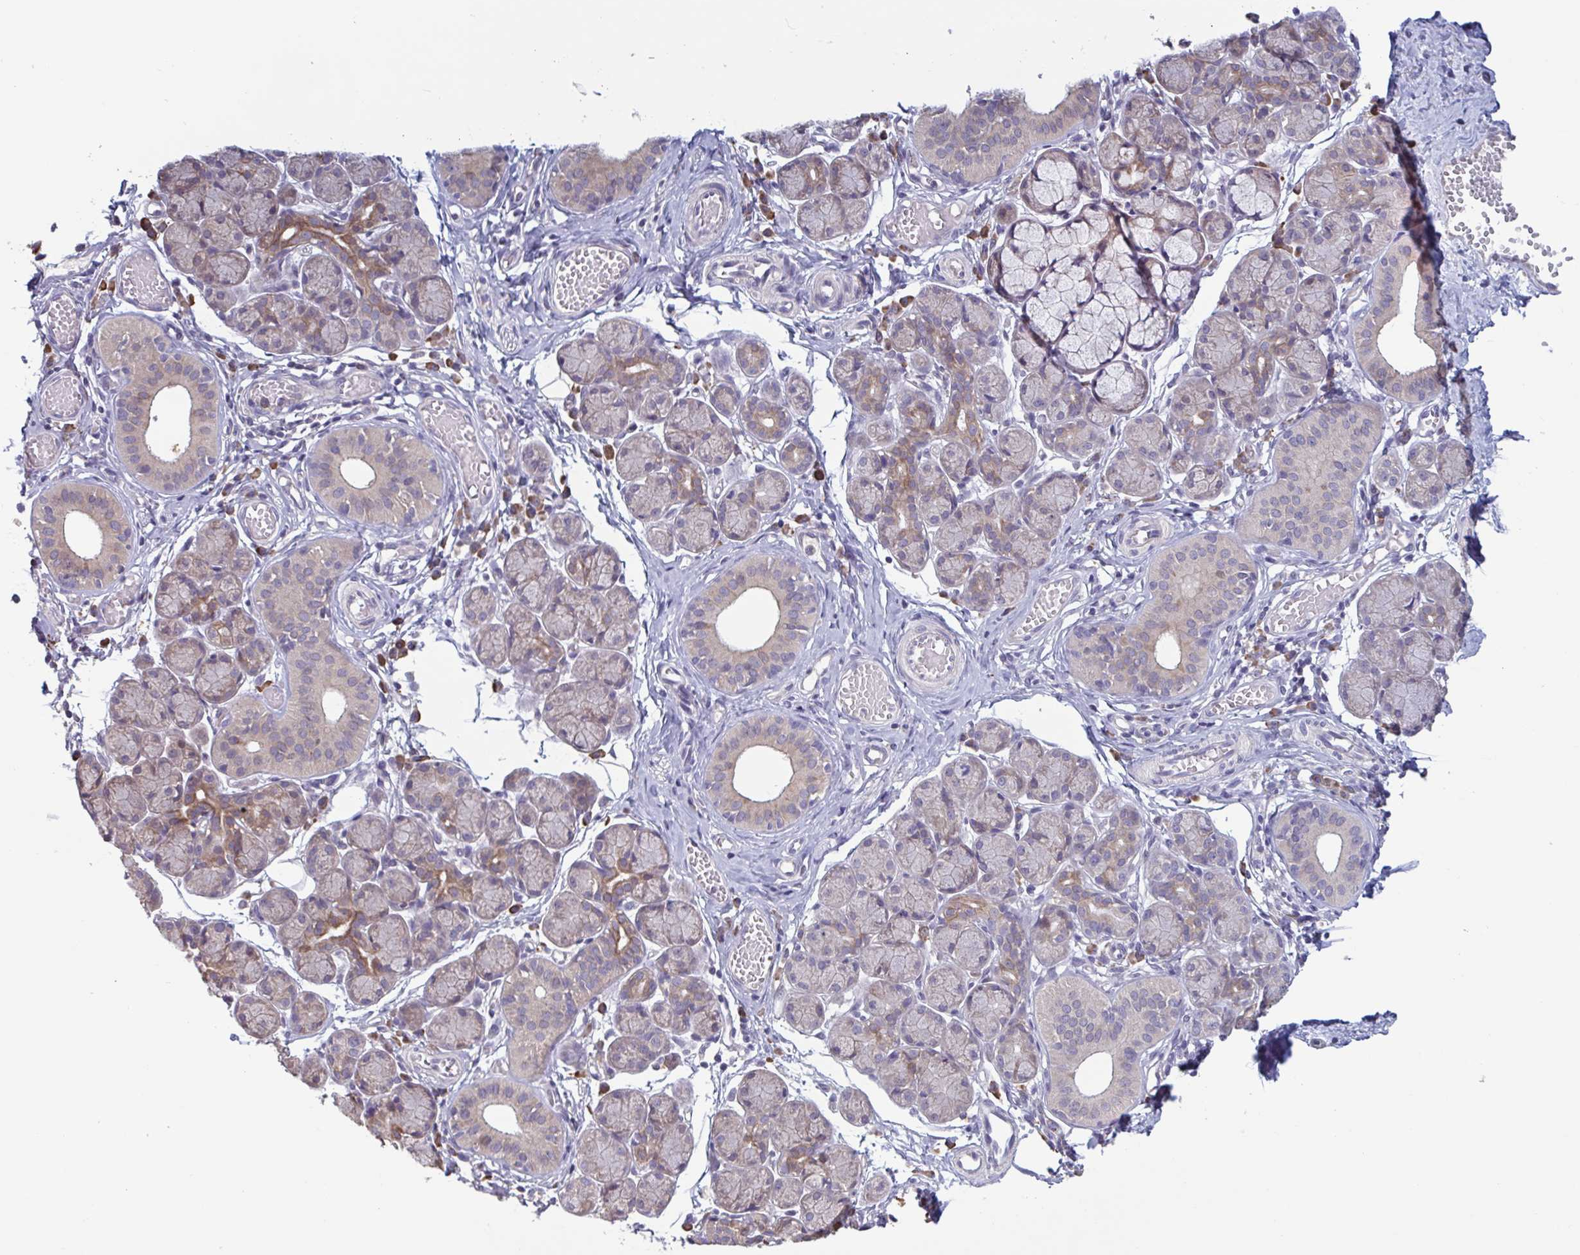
{"staining": {"intensity": "moderate", "quantity": "<25%", "location": "cytoplasmic/membranous"}, "tissue": "salivary gland", "cell_type": "Glandular cells", "image_type": "normal", "snomed": [{"axis": "morphology", "description": "Normal tissue, NOS"}, {"axis": "morphology", "description": "Inflammation, NOS"}, {"axis": "topography", "description": "Lymph node"}, {"axis": "topography", "description": "Salivary gland"}], "caption": "Protein expression analysis of unremarkable salivary gland shows moderate cytoplasmic/membranous staining in approximately <25% of glandular cells. (Stains: DAB in brown, nuclei in blue, Microscopy: brightfield microscopy at high magnification).", "gene": "CD1E", "patient": {"sex": "male", "age": 3}}